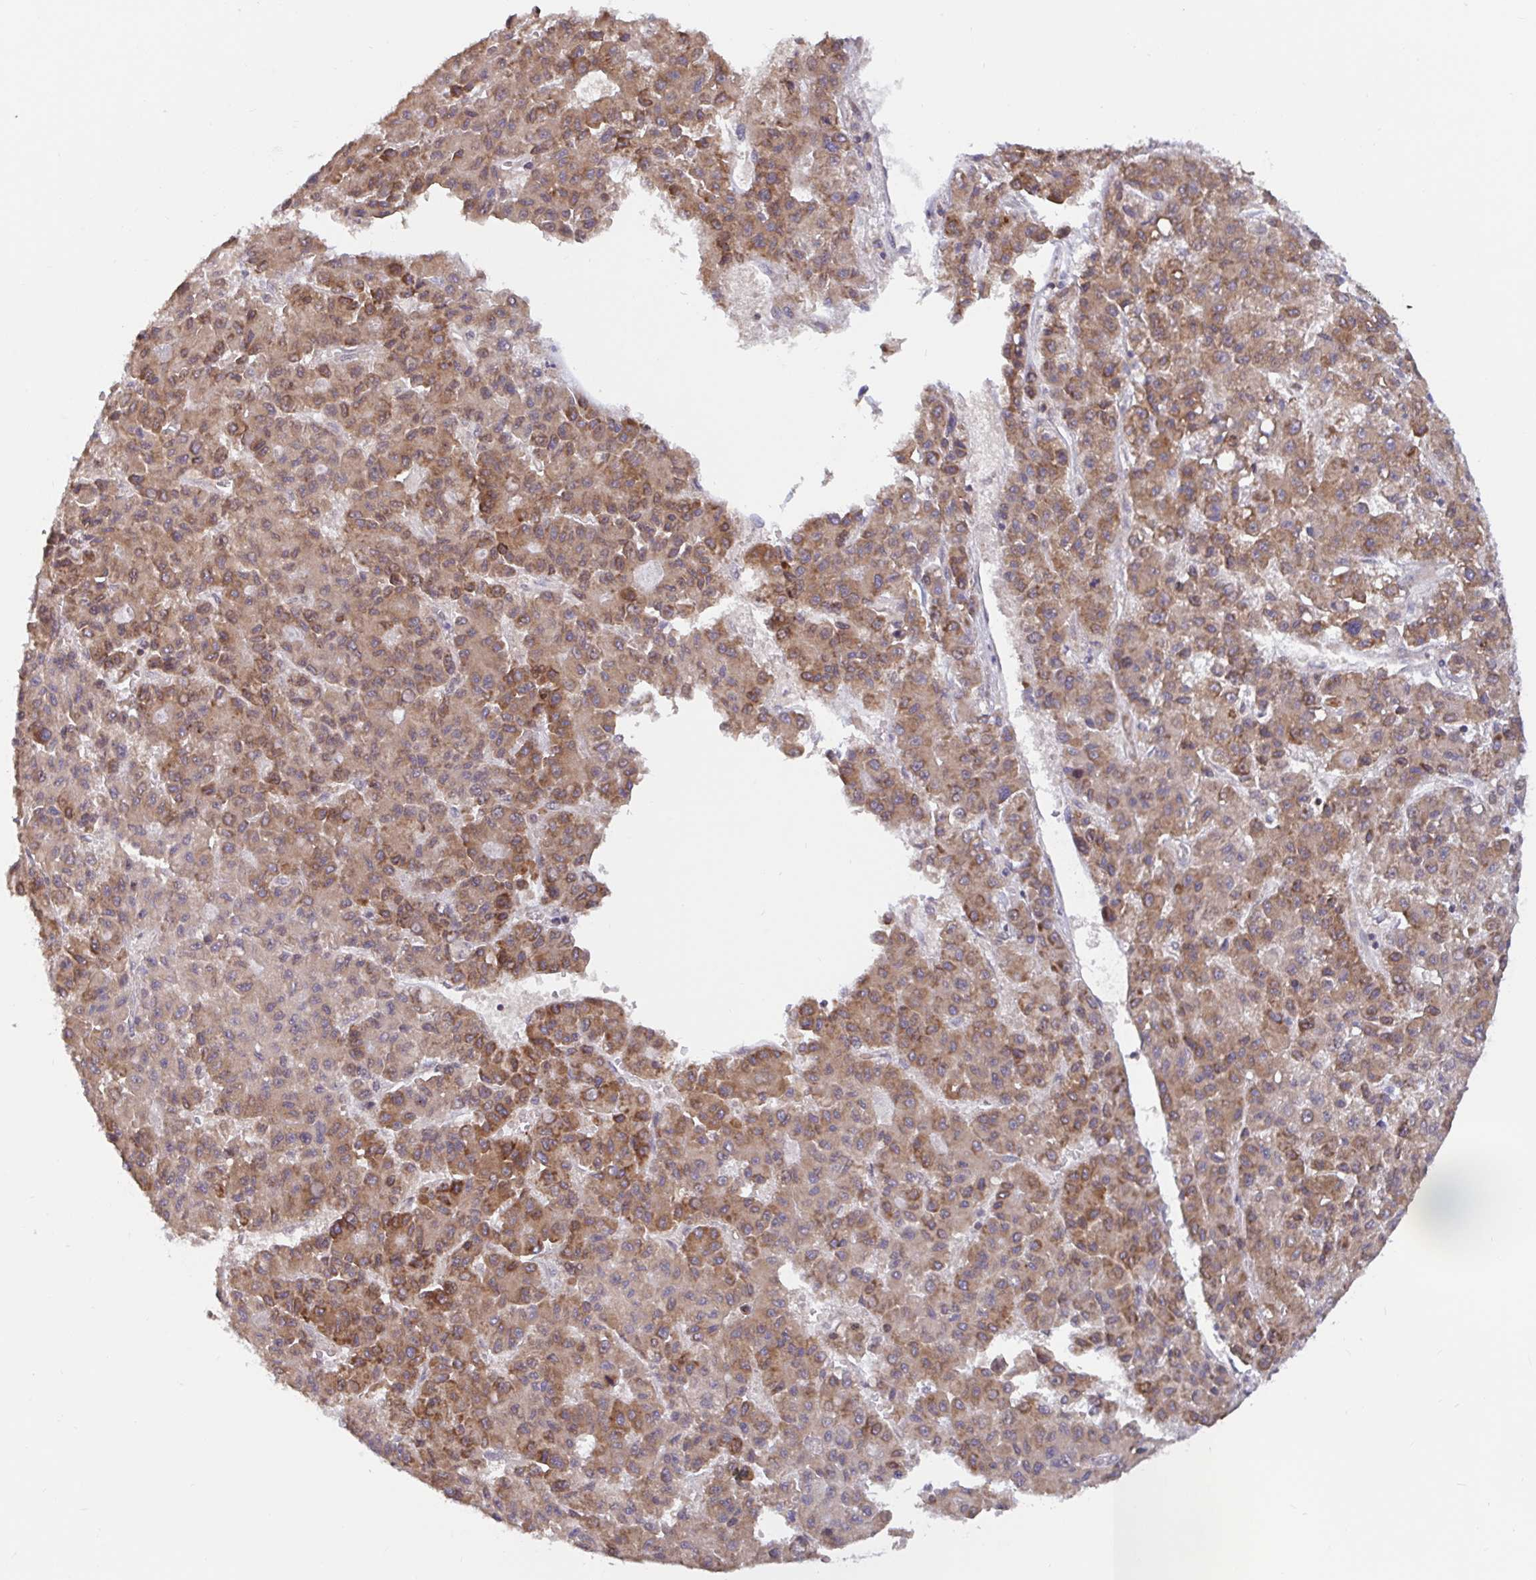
{"staining": {"intensity": "weak", "quantity": ">75%", "location": "cytoplasmic/membranous"}, "tissue": "liver cancer", "cell_type": "Tumor cells", "image_type": "cancer", "snomed": [{"axis": "morphology", "description": "Carcinoma, Hepatocellular, NOS"}, {"axis": "topography", "description": "Liver"}], "caption": "Approximately >75% of tumor cells in liver cancer display weak cytoplasmic/membranous protein staining as visualized by brown immunohistochemical staining.", "gene": "LARP1", "patient": {"sex": "male", "age": 70}}